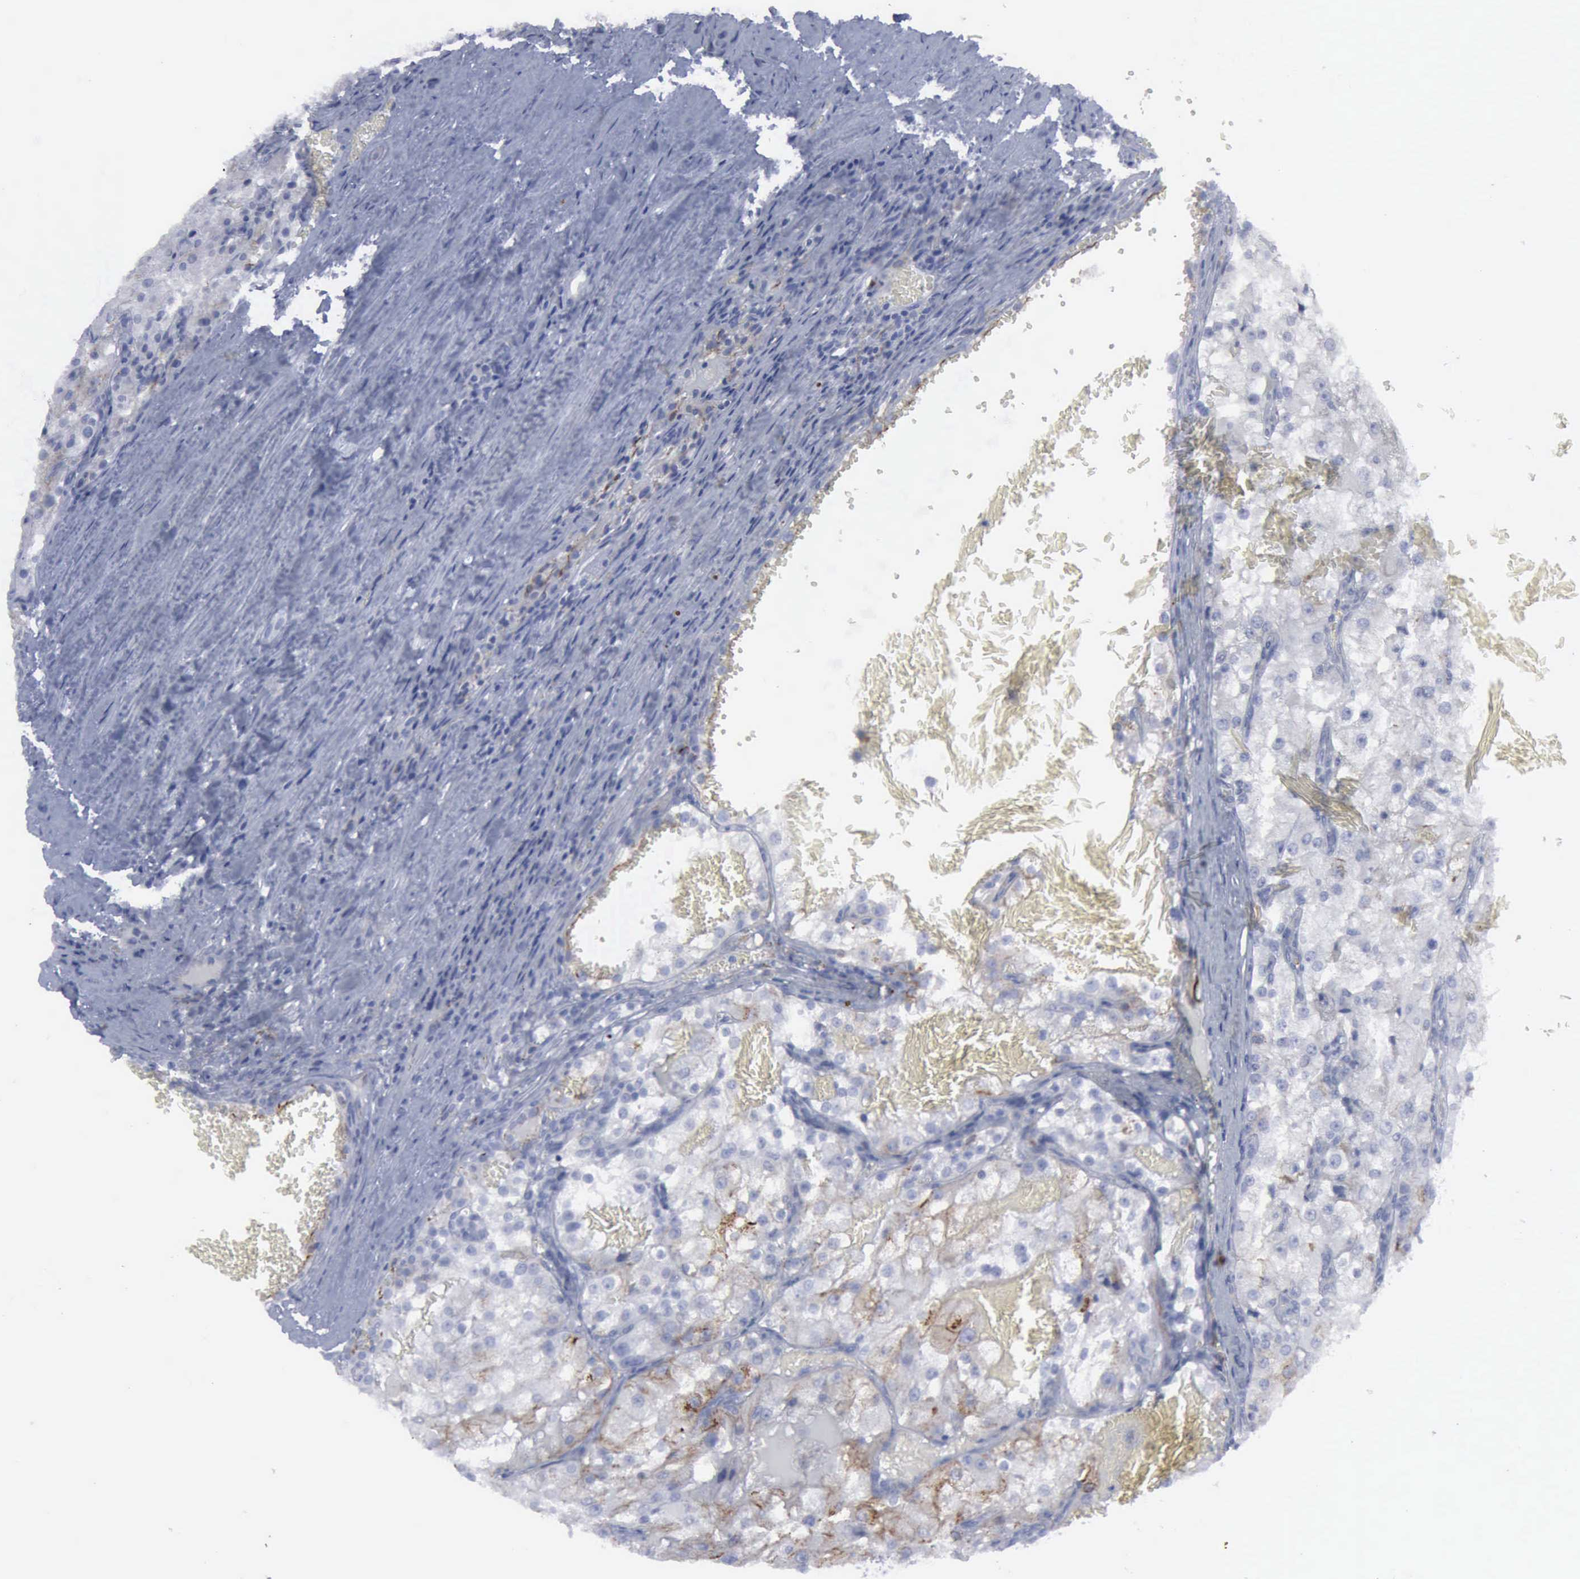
{"staining": {"intensity": "negative", "quantity": "none", "location": "none"}, "tissue": "renal cancer", "cell_type": "Tumor cells", "image_type": "cancer", "snomed": [{"axis": "morphology", "description": "Adenocarcinoma, NOS"}, {"axis": "topography", "description": "Kidney"}], "caption": "DAB immunohistochemical staining of human renal adenocarcinoma demonstrates no significant staining in tumor cells.", "gene": "VCAM1", "patient": {"sex": "female", "age": 74}}